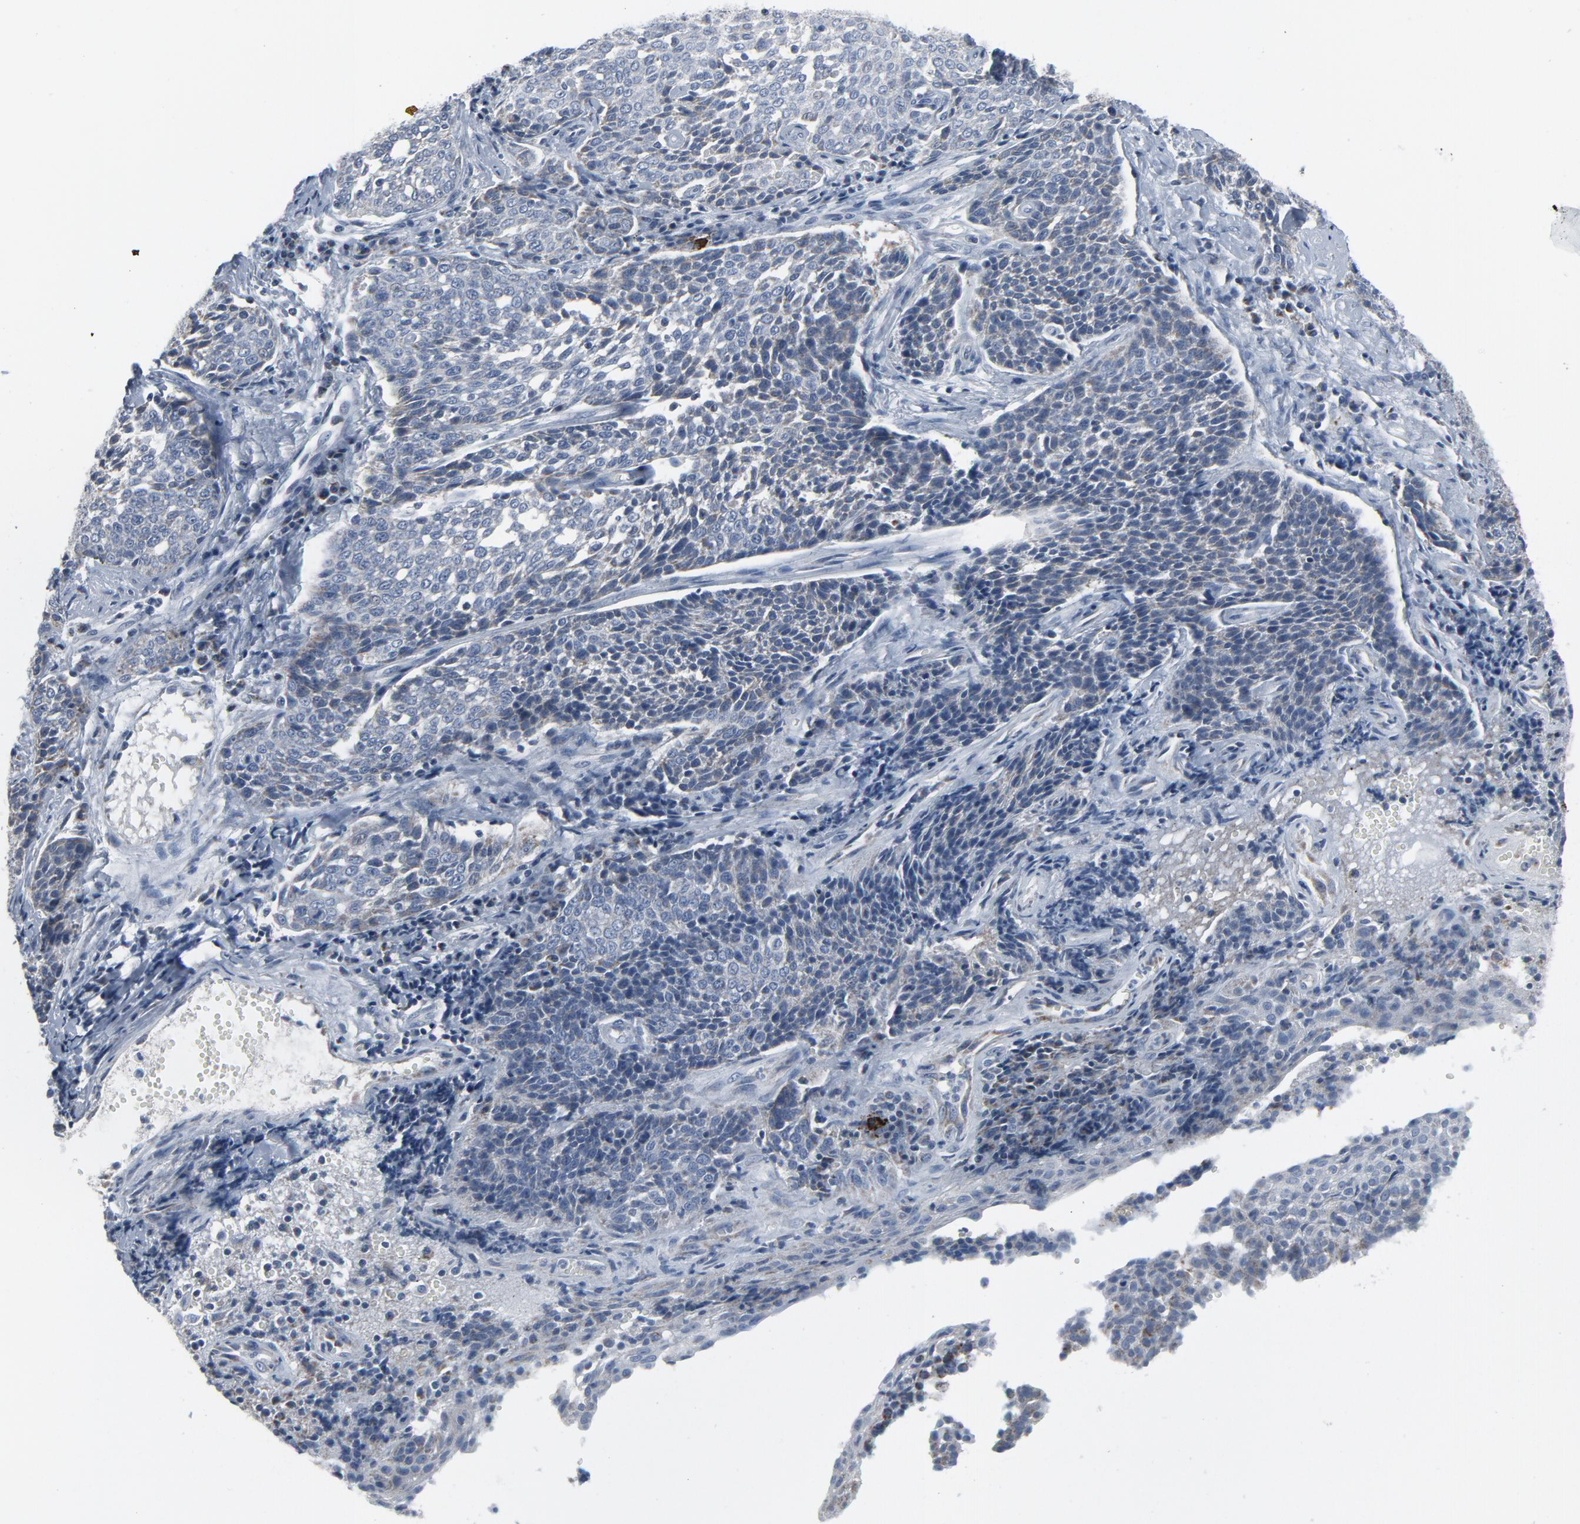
{"staining": {"intensity": "negative", "quantity": "none", "location": "none"}, "tissue": "cervical cancer", "cell_type": "Tumor cells", "image_type": "cancer", "snomed": [{"axis": "morphology", "description": "Squamous cell carcinoma, NOS"}, {"axis": "topography", "description": "Cervix"}], "caption": "This is an immunohistochemistry photomicrograph of cervical squamous cell carcinoma. There is no staining in tumor cells.", "gene": "GPX2", "patient": {"sex": "female", "age": 34}}